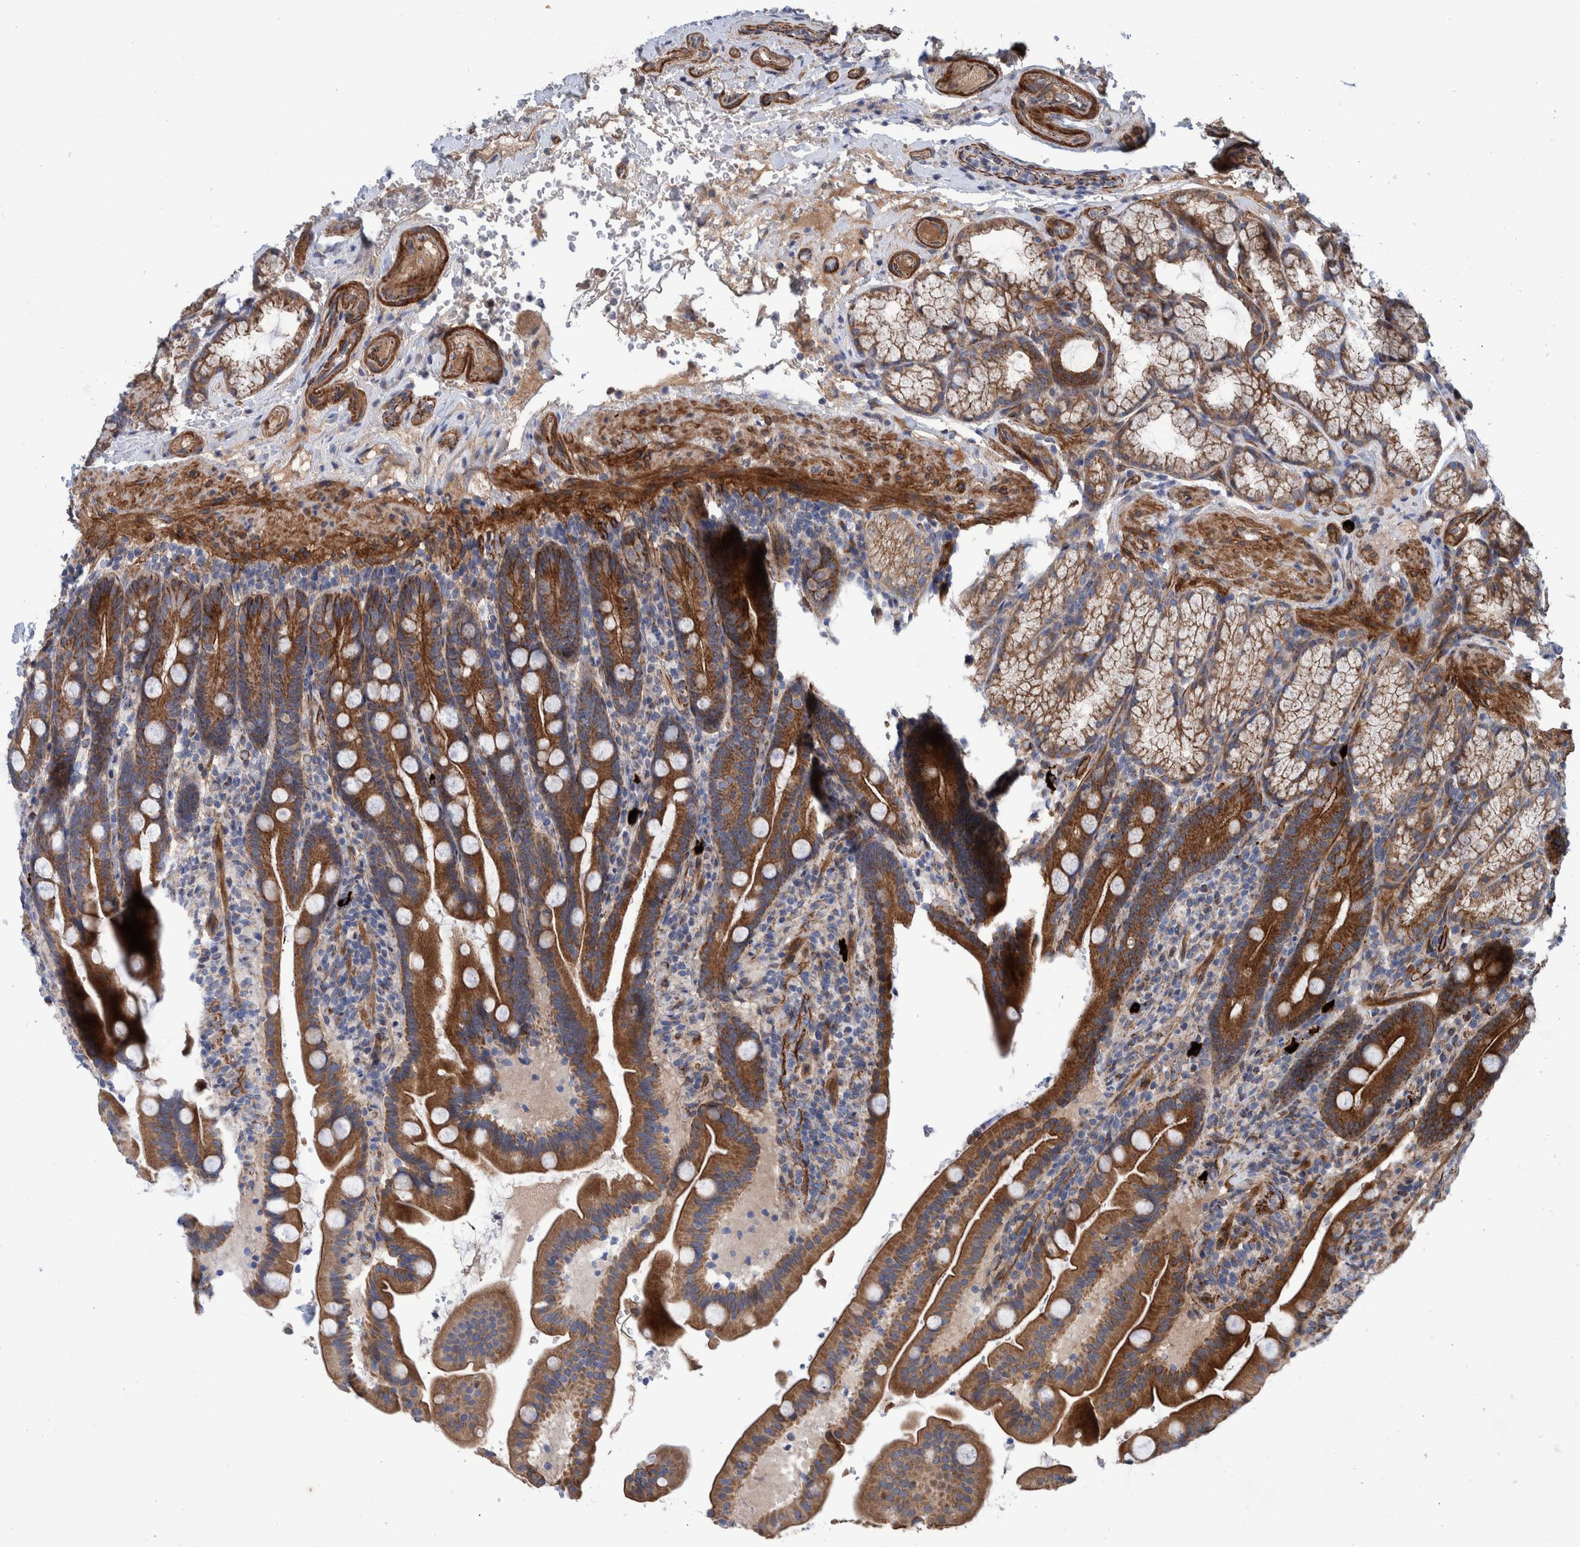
{"staining": {"intensity": "moderate", "quantity": ">75%", "location": "cytoplasmic/membranous"}, "tissue": "duodenum", "cell_type": "Glandular cells", "image_type": "normal", "snomed": [{"axis": "morphology", "description": "Normal tissue, NOS"}, {"axis": "topography", "description": "Duodenum"}], "caption": "Brown immunohistochemical staining in unremarkable duodenum shows moderate cytoplasmic/membranous expression in approximately >75% of glandular cells.", "gene": "ENSG00000262660", "patient": {"sex": "male", "age": 54}}